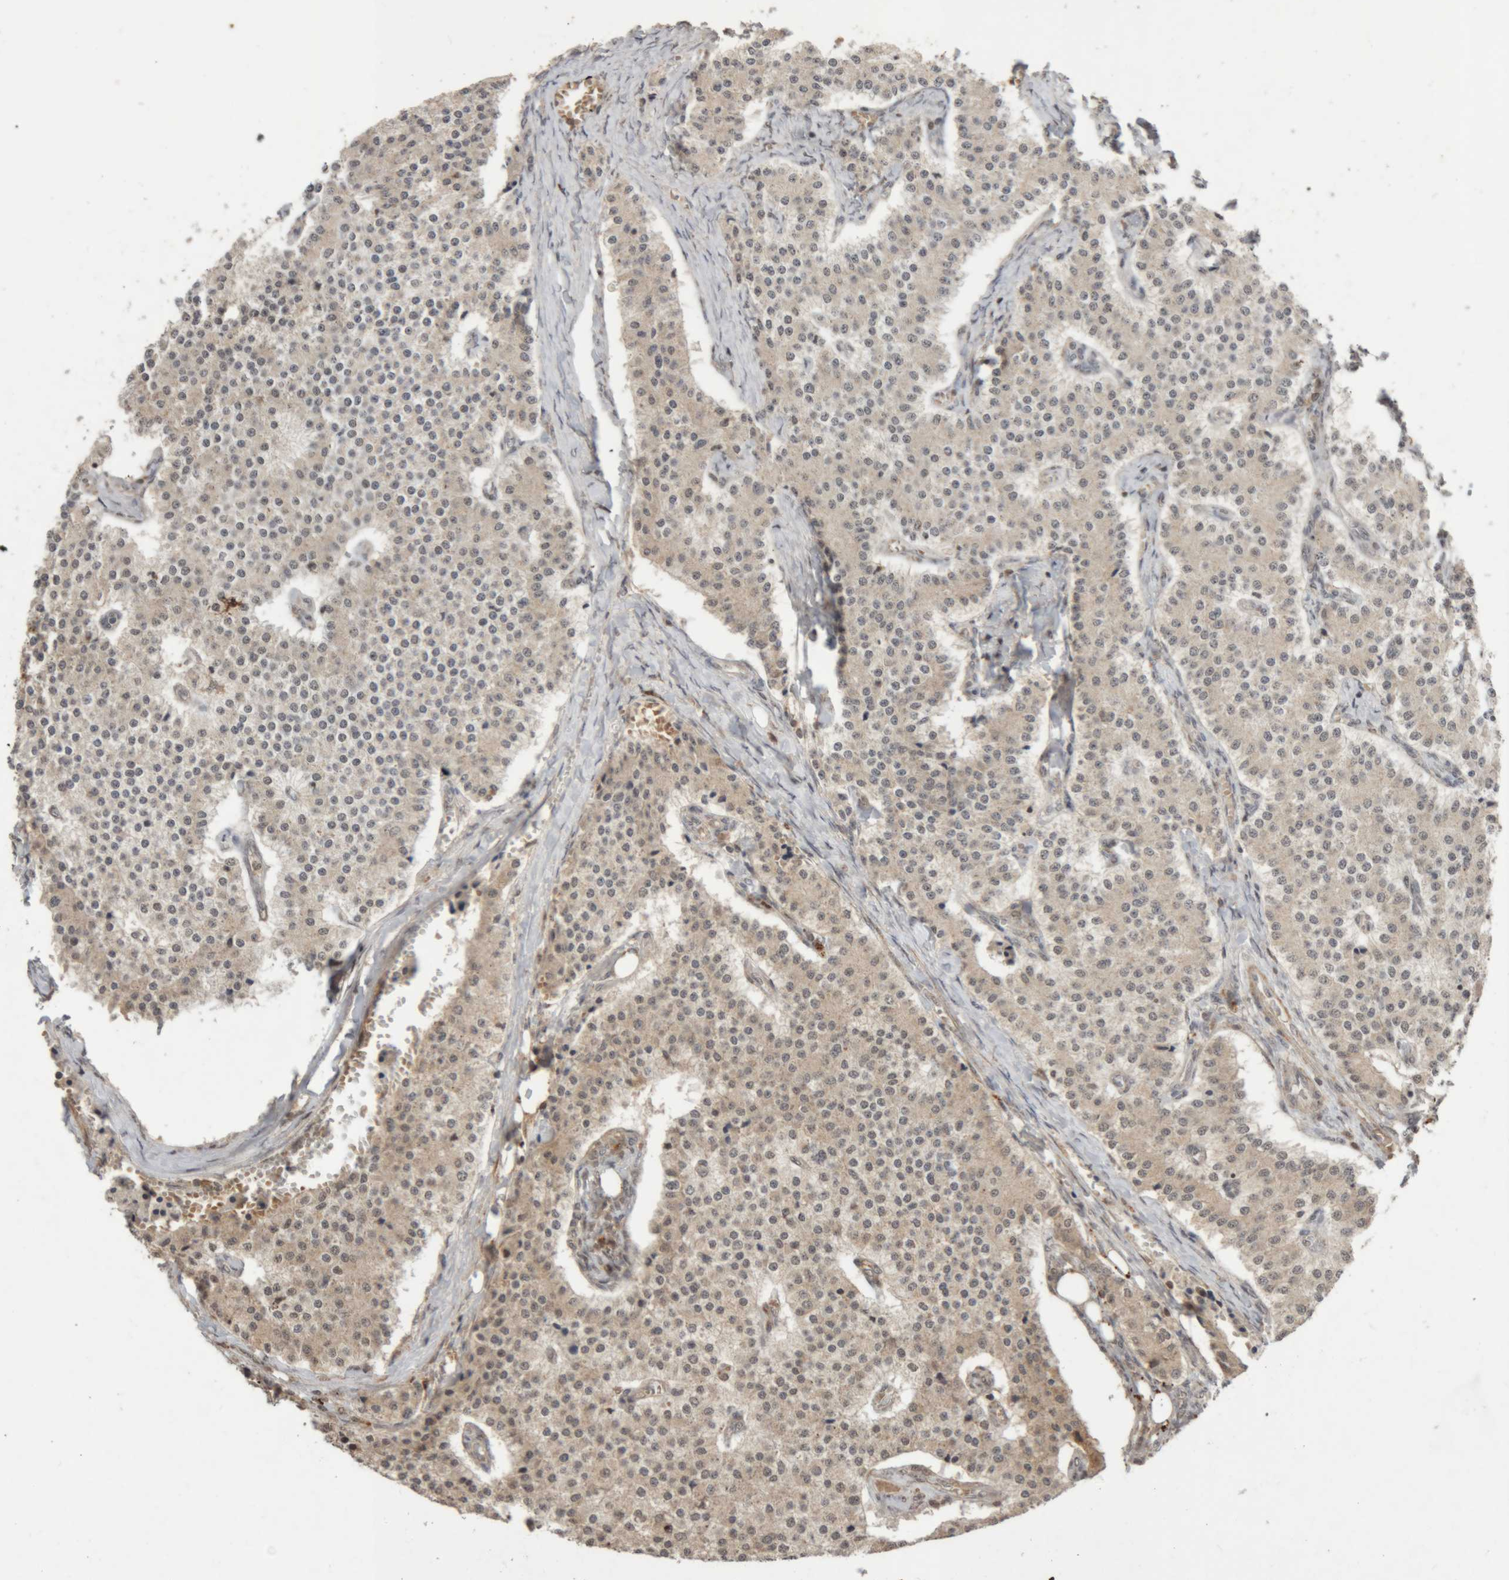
{"staining": {"intensity": "weak", "quantity": "25%-75%", "location": "cytoplasmic/membranous"}, "tissue": "carcinoid", "cell_type": "Tumor cells", "image_type": "cancer", "snomed": [{"axis": "morphology", "description": "Carcinoid, malignant, NOS"}, {"axis": "topography", "description": "Colon"}], "caption": "Protein expression analysis of carcinoid shows weak cytoplasmic/membranous positivity in approximately 25%-75% of tumor cells.", "gene": "KEAP1", "patient": {"sex": "female", "age": 52}}